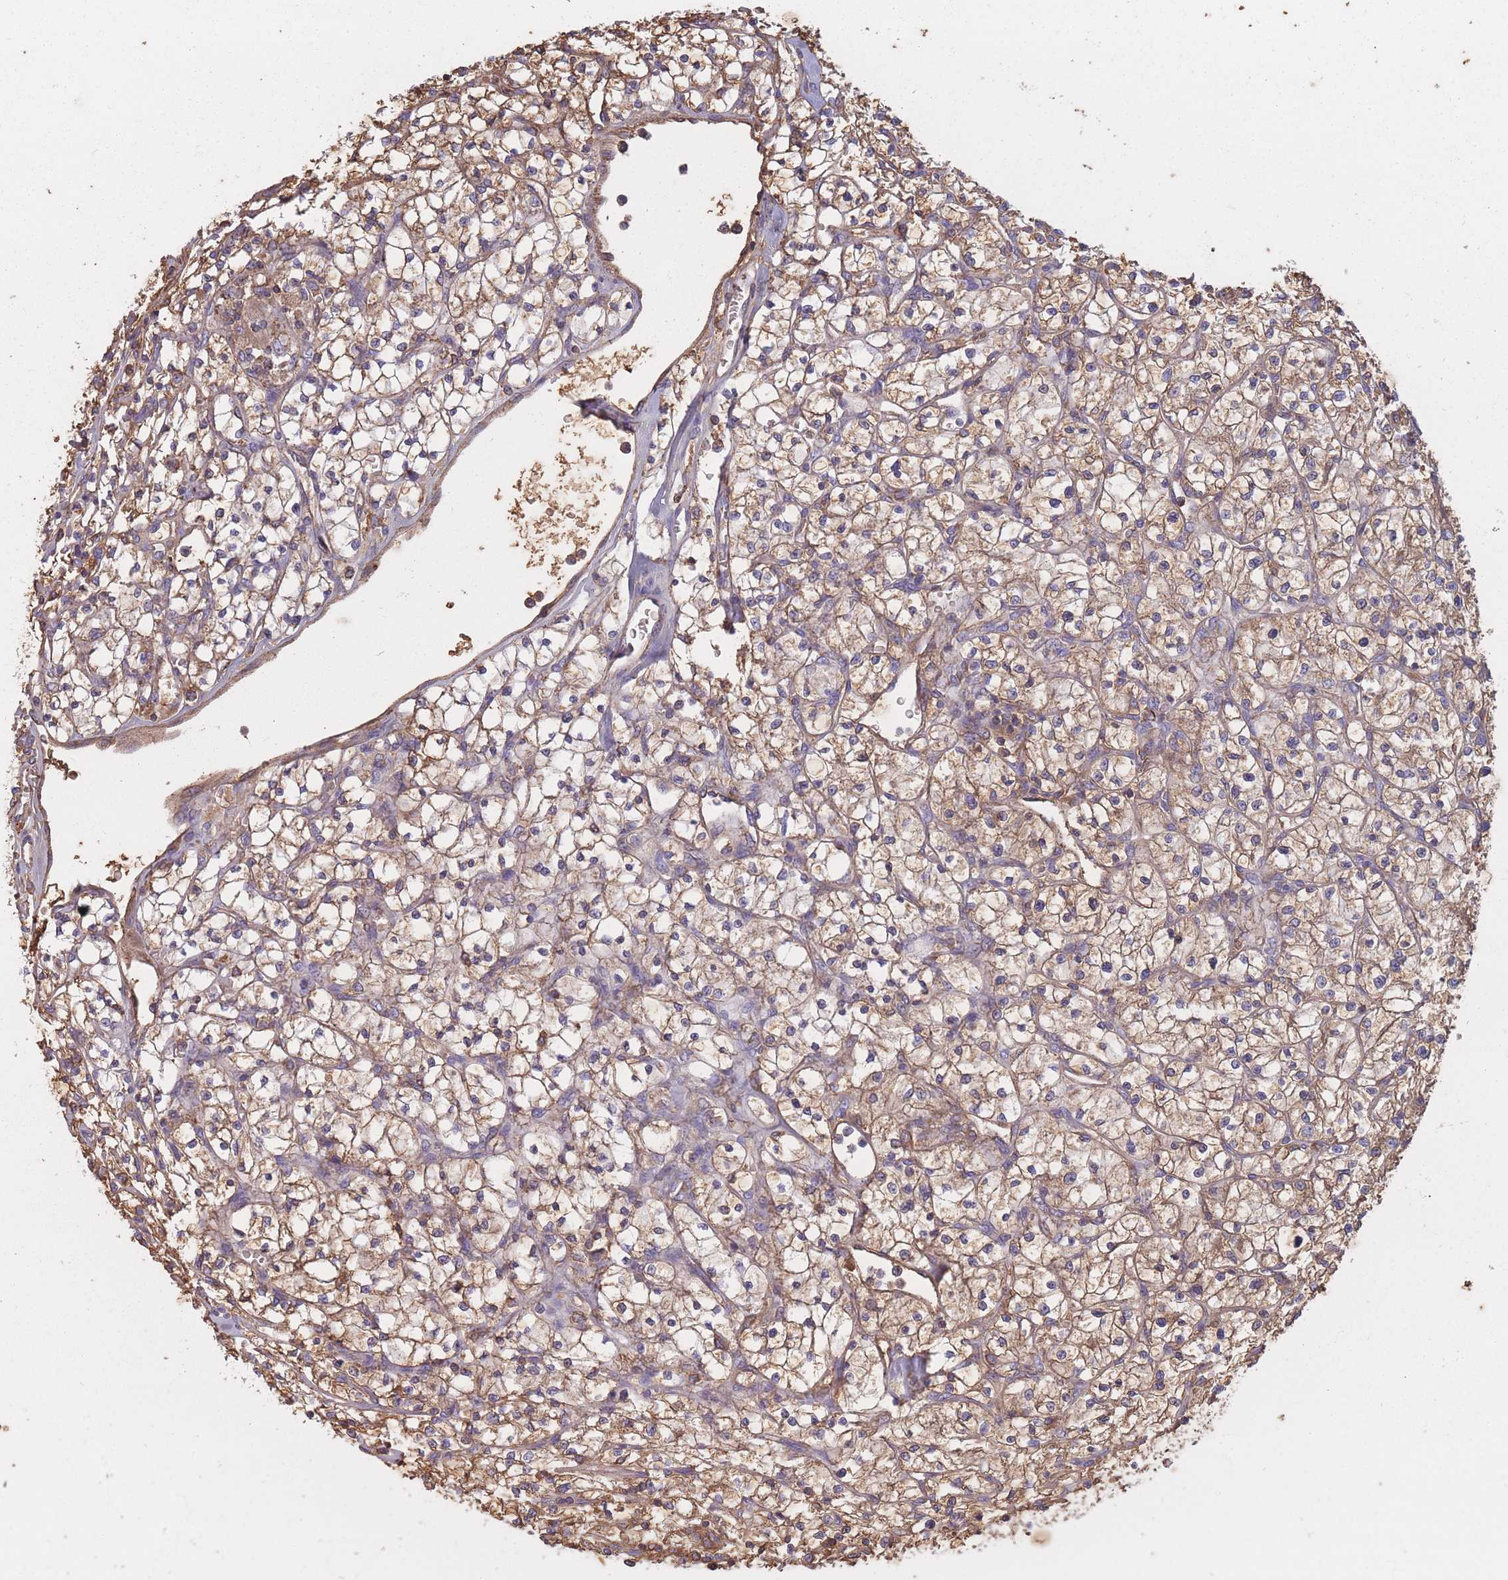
{"staining": {"intensity": "weak", "quantity": ">75%", "location": "cytoplasmic/membranous"}, "tissue": "renal cancer", "cell_type": "Tumor cells", "image_type": "cancer", "snomed": [{"axis": "morphology", "description": "Adenocarcinoma, NOS"}, {"axis": "topography", "description": "Kidney"}], "caption": "Adenocarcinoma (renal) stained for a protein (brown) exhibits weak cytoplasmic/membranous positive positivity in approximately >75% of tumor cells.", "gene": "KAT2A", "patient": {"sex": "female", "age": 64}}